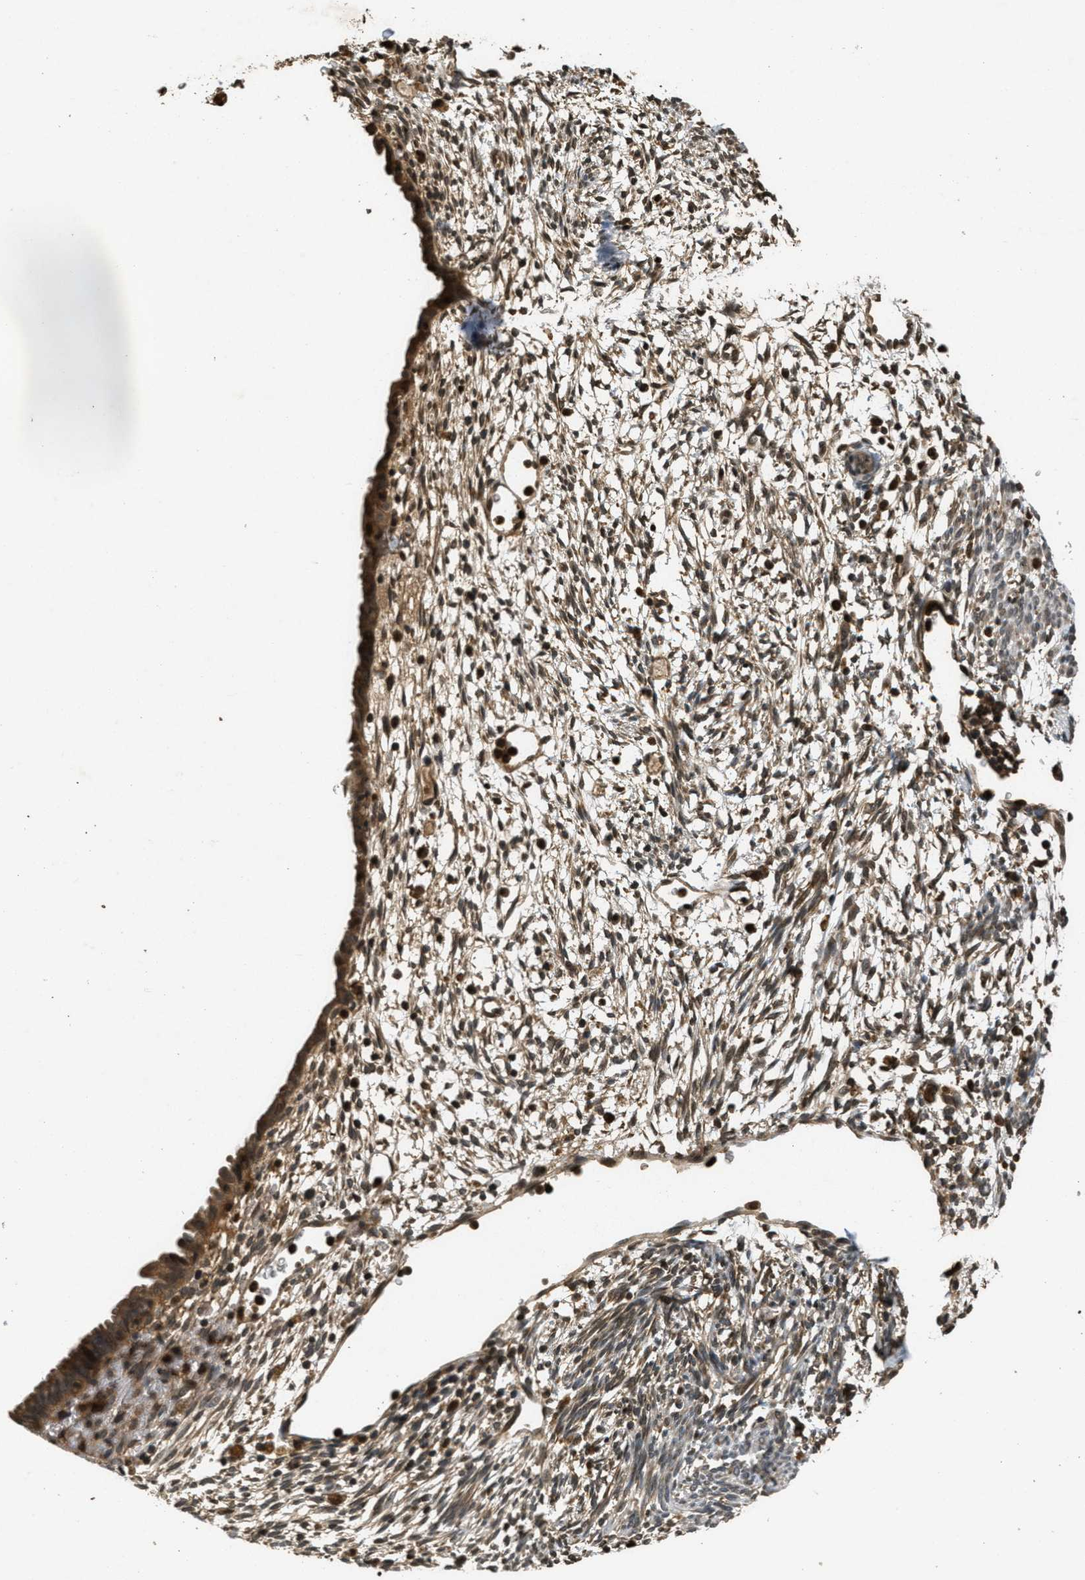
{"staining": {"intensity": "moderate", "quantity": "25%-75%", "location": "cytoplasmic/membranous"}, "tissue": "endometrium", "cell_type": "Cells in endometrial stroma", "image_type": "normal", "snomed": [{"axis": "morphology", "description": "Normal tissue, NOS"}, {"axis": "morphology", "description": "Atrophy, NOS"}, {"axis": "topography", "description": "Uterus"}, {"axis": "topography", "description": "Endometrium"}], "caption": "Immunohistochemistry (IHC) (DAB (3,3'-diaminobenzidine)) staining of unremarkable human endometrium reveals moderate cytoplasmic/membranous protein expression in approximately 25%-75% of cells in endometrial stroma.", "gene": "ATG7", "patient": {"sex": "female", "age": 68}}